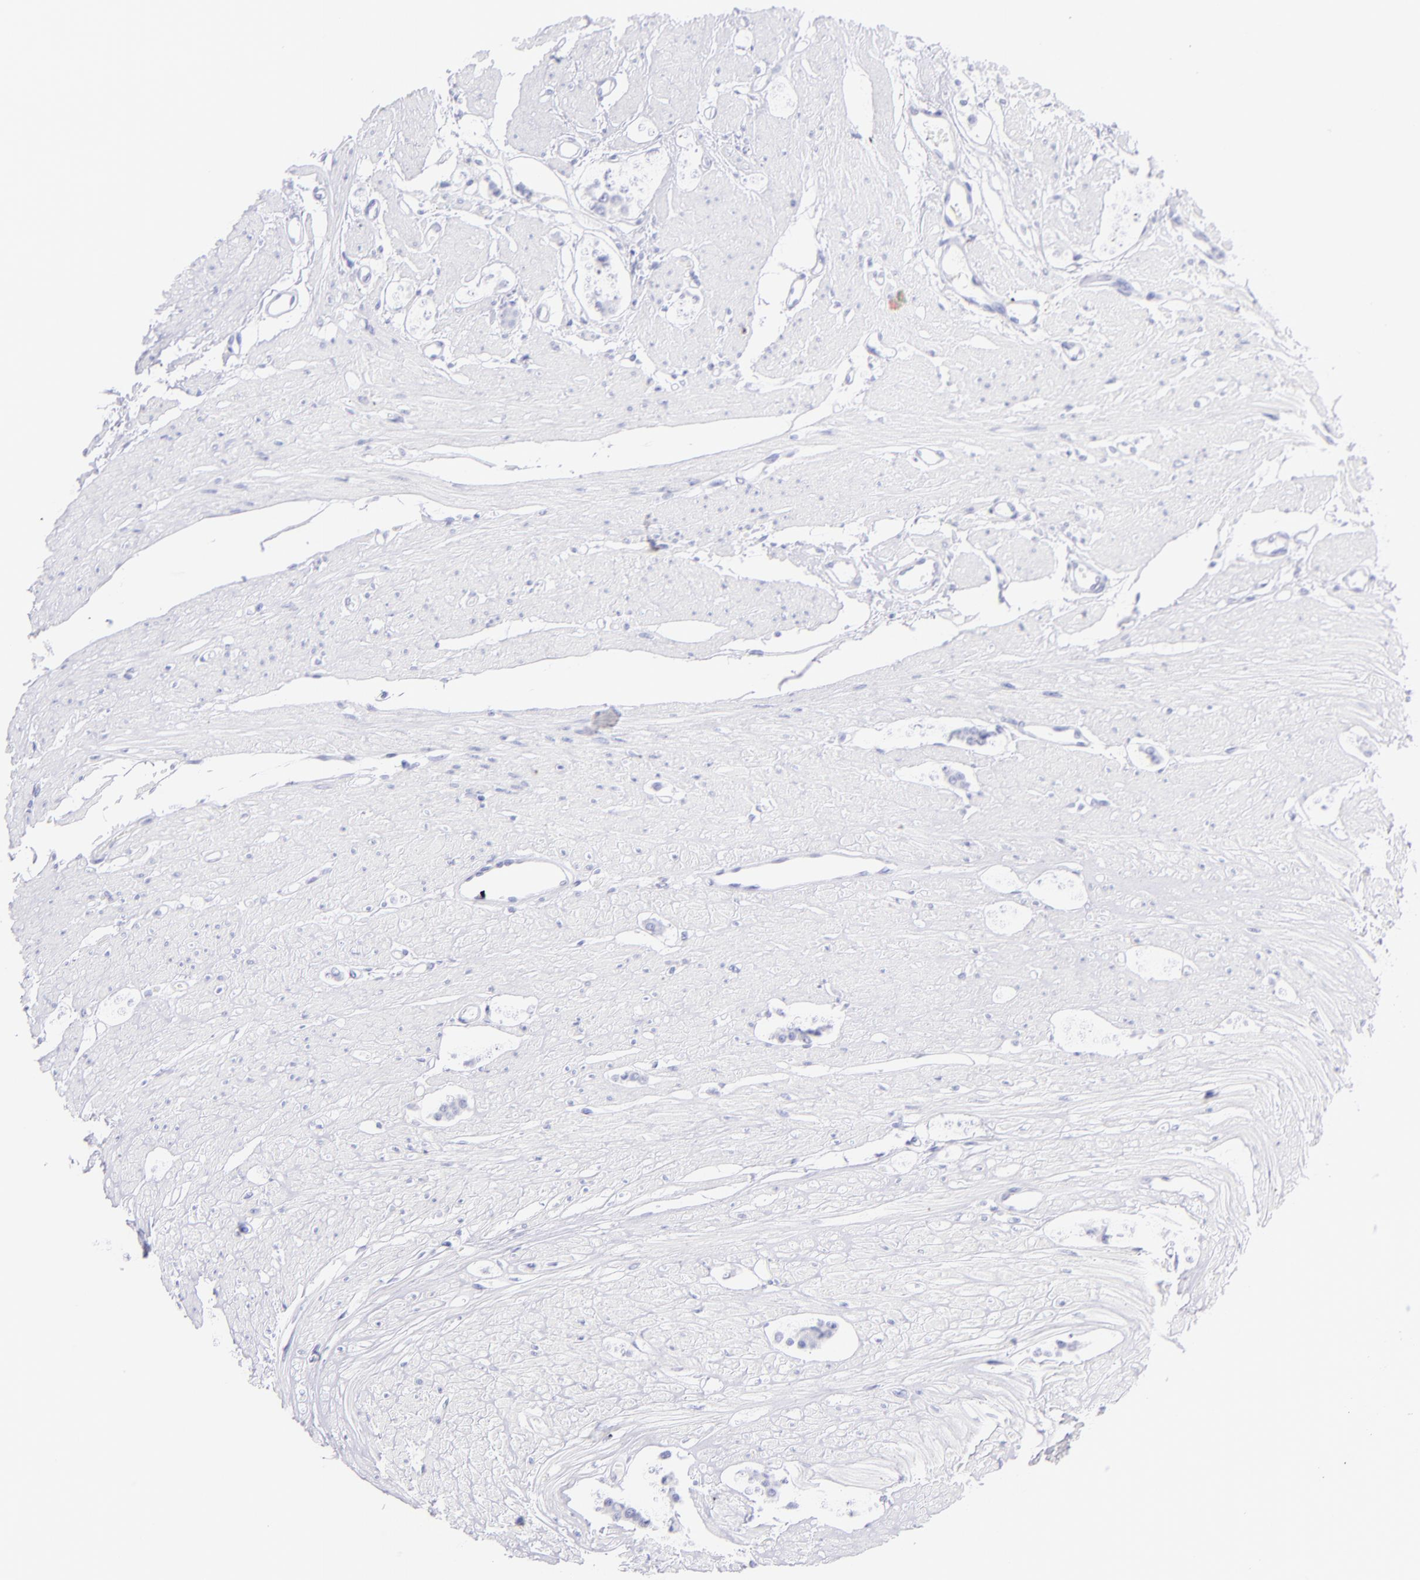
{"staining": {"intensity": "negative", "quantity": "none", "location": "none"}, "tissue": "carcinoid", "cell_type": "Tumor cells", "image_type": "cancer", "snomed": [{"axis": "morphology", "description": "Carcinoid, malignant, NOS"}, {"axis": "topography", "description": "Small intestine"}], "caption": "This is a histopathology image of immunohistochemistry (IHC) staining of carcinoid, which shows no staining in tumor cells.", "gene": "CD72", "patient": {"sex": "male", "age": 60}}